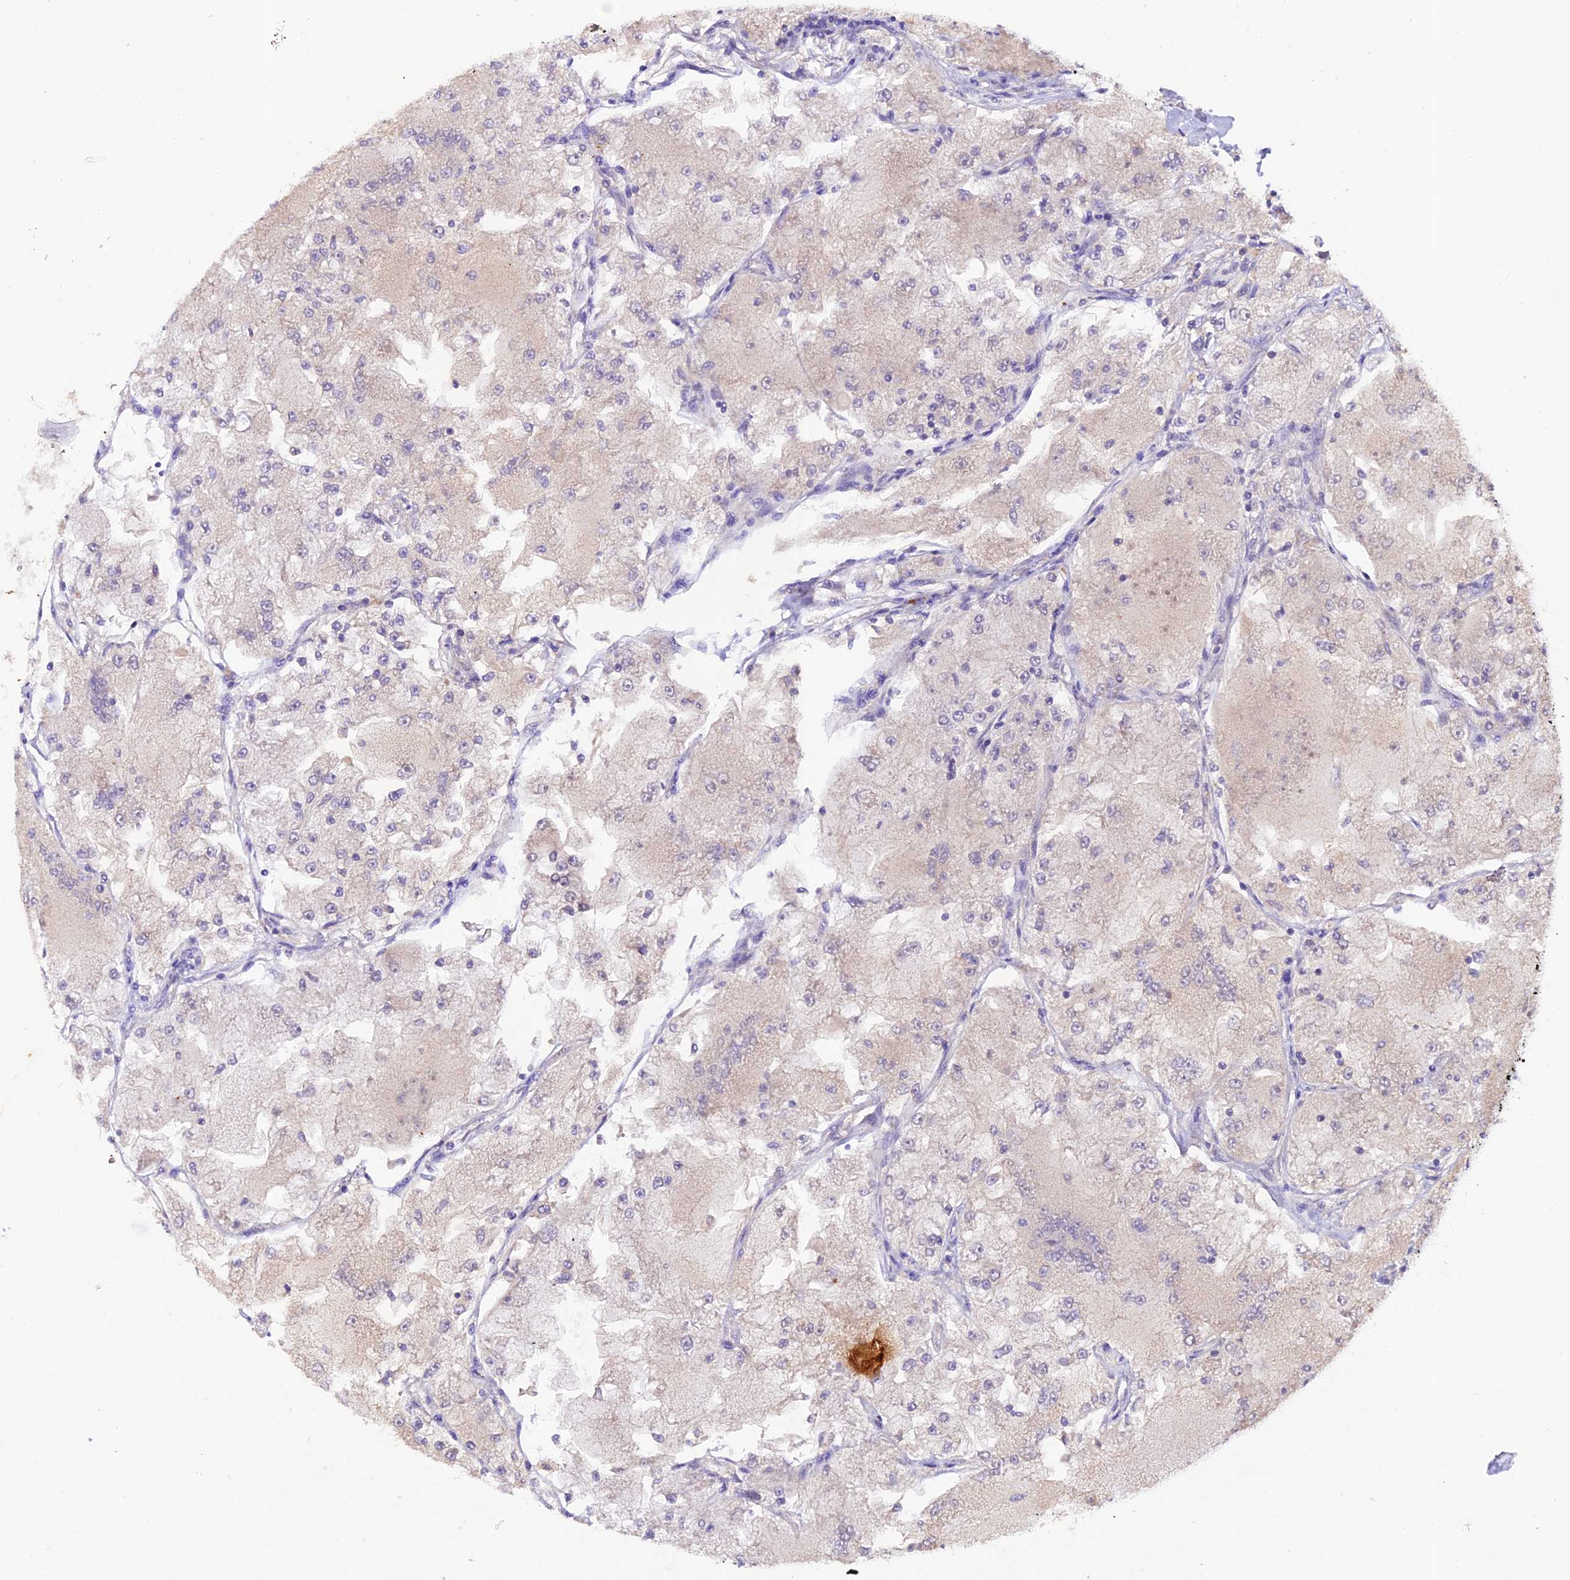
{"staining": {"intensity": "negative", "quantity": "none", "location": "none"}, "tissue": "renal cancer", "cell_type": "Tumor cells", "image_type": "cancer", "snomed": [{"axis": "morphology", "description": "Adenocarcinoma, NOS"}, {"axis": "topography", "description": "Kidney"}], "caption": "A photomicrograph of renal cancer stained for a protein demonstrates no brown staining in tumor cells.", "gene": "SIX5", "patient": {"sex": "female", "age": 72}}